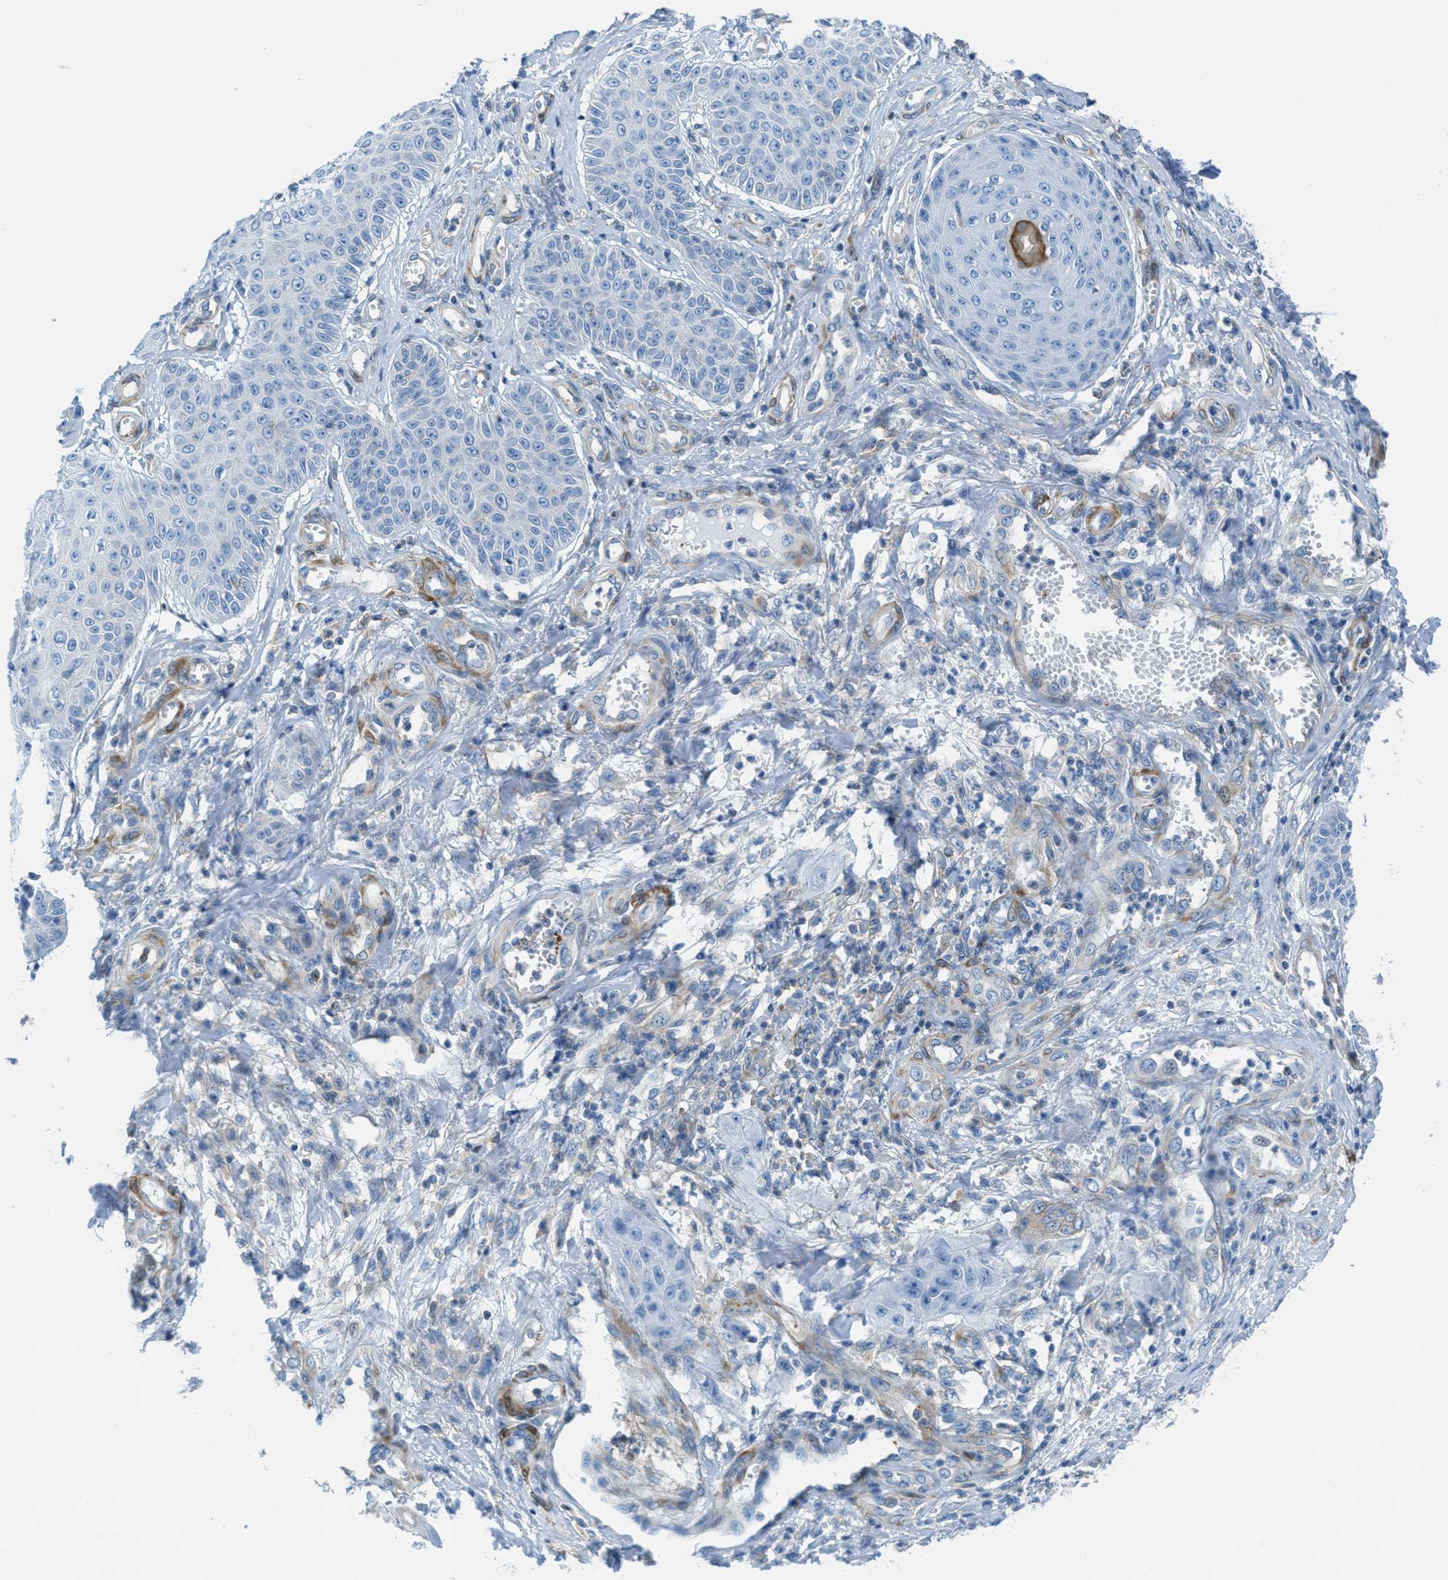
{"staining": {"intensity": "negative", "quantity": "none", "location": "none"}, "tissue": "skin cancer", "cell_type": "Tumor cells", "image_type": "cancer", "snomed": [{"axis": "morphology", "description": "Squamous cell carcinoma, NOS"}, {"axis": "topography", "description": "Skin"}], "caption": "DAB (3,3'-diaminobenzidine) immunohistochemical staining of skin cancer reveals no significant expression in tumor cells.", "gene": "MAPRE2", "patient": {"sex": "male", "age": 74}}